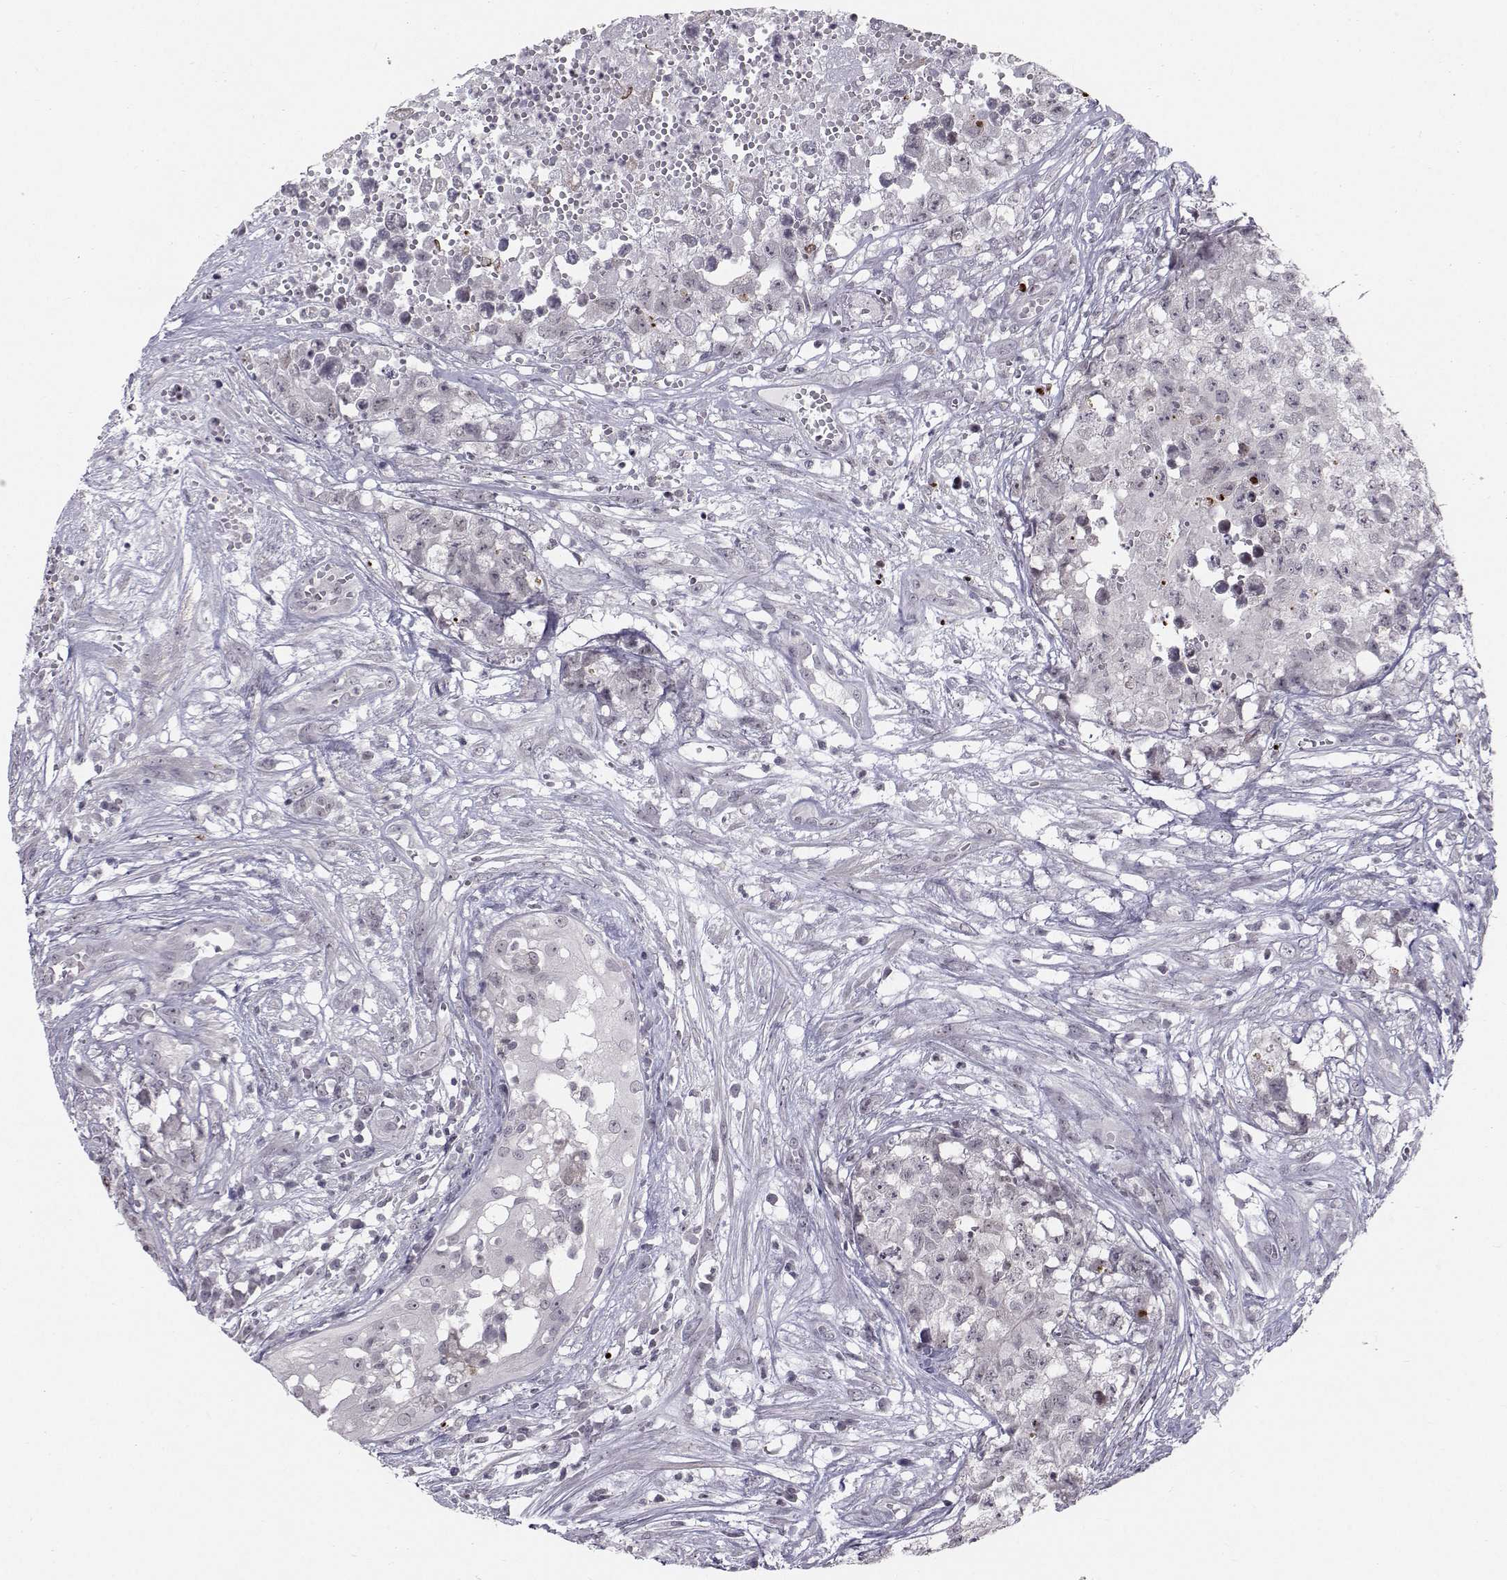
{"staining": {"intensity": "negative", "quantity": "none", "location": "none"}, "tissue": "testis cancer", "cell_type": "Tumor cells", "image_type": "cancer", "snomed": [{"axis": "morphology", "description": "Seminoma, NOS"}, {"axis": "morphology", "description": "Carcinoma, Embryonal, NOS"}, {"axis": "topography", "description": "Testis"}], "caption": "IHC photomicrograph of testis cancer stained for a protein (brown), which reveals no positivity in tumor cells.", "gene": "MARCHF4", "patient": {"sex": "male", "age": 22}}